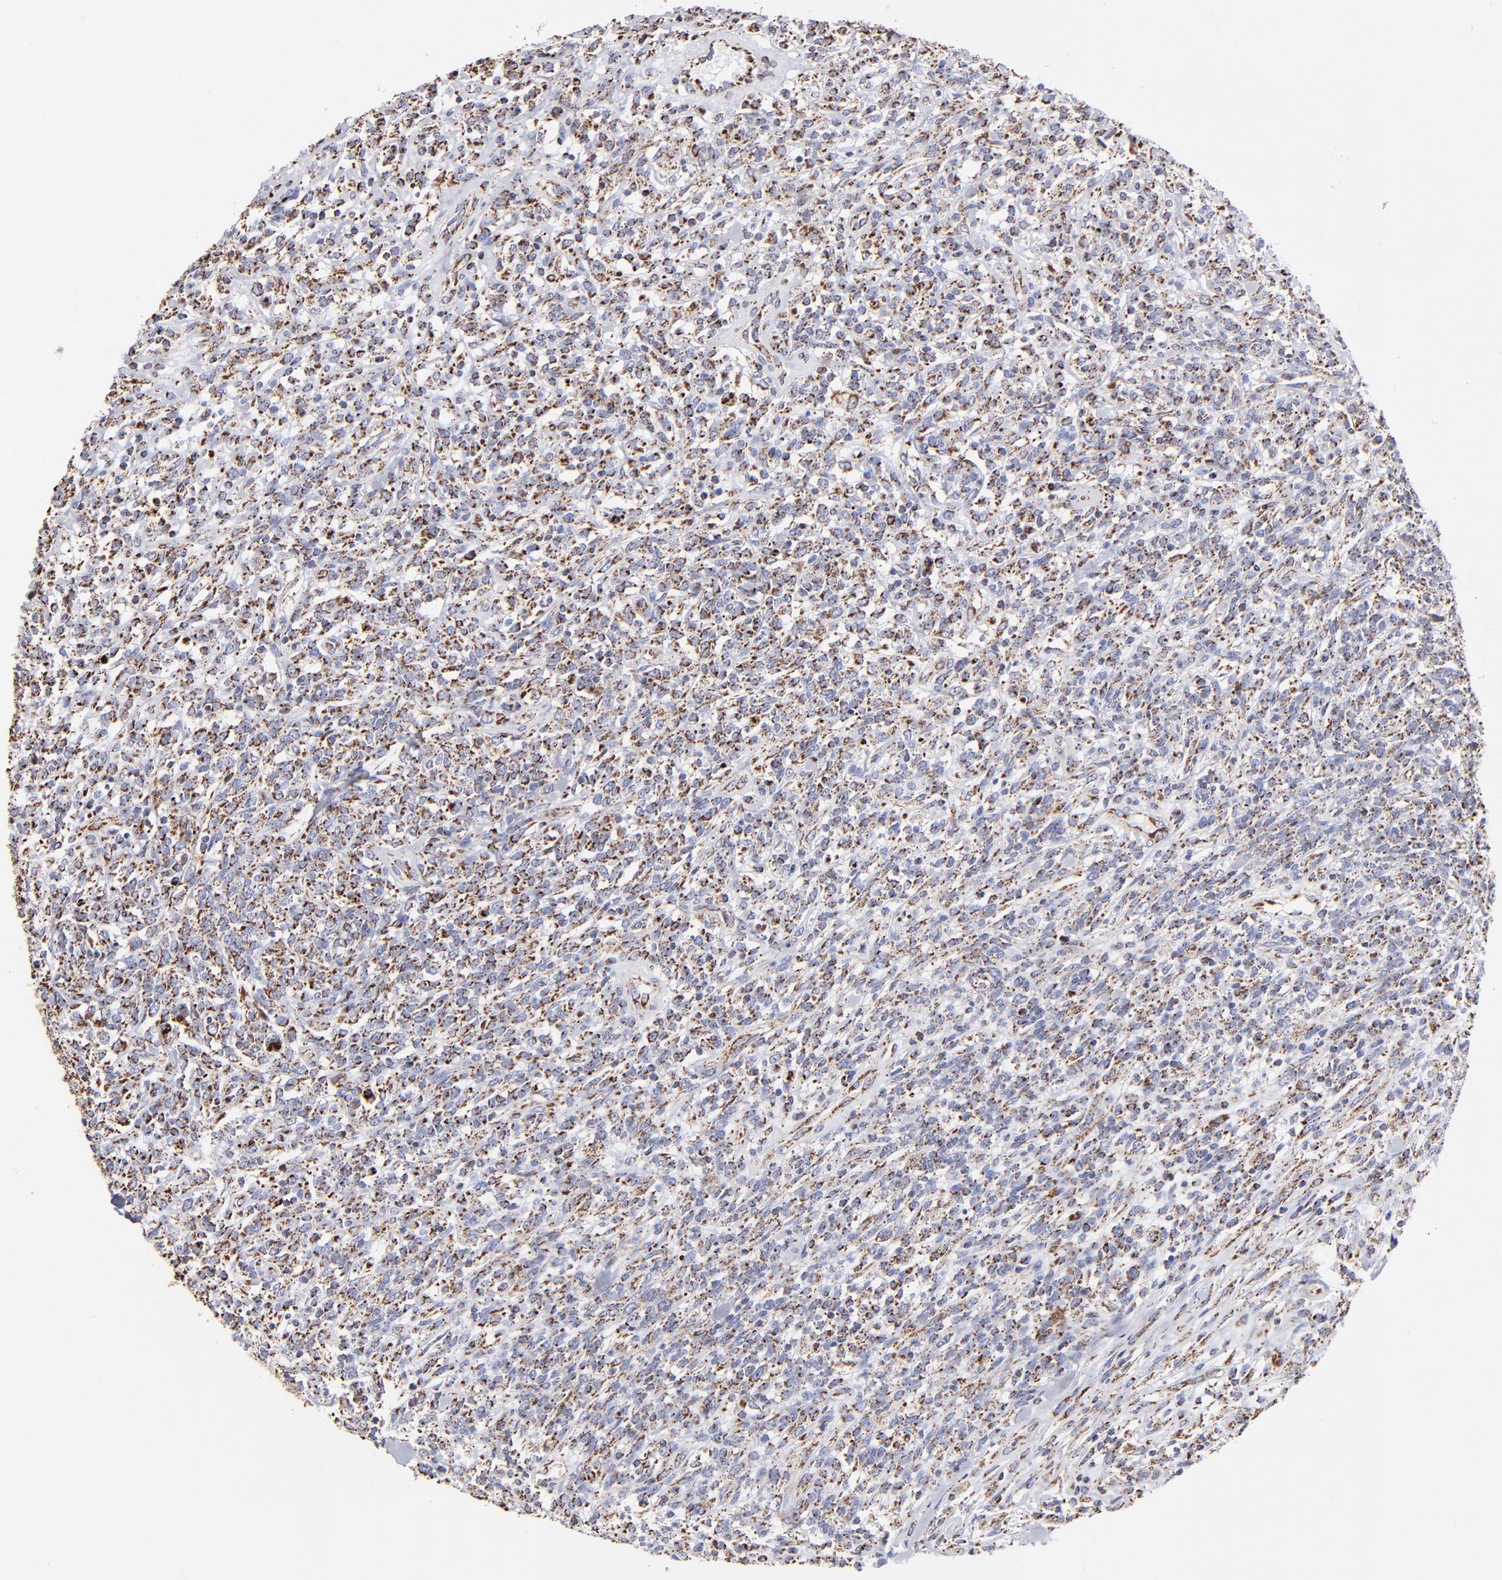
{"staining": {"intensity": "strong", "quantity": "25%-75%", "location": "cytoplasmic/membranous"}, "tissue": "lymphoma", "cell_type": "Tumor cells", "image_type": "cancer", "snomed": [{"axis": "morphology", "description": "Malignant lymphoma, non-Hodgkin's type, High grade"}, {"axis": "topography", "description": "Lymph node"}], "caption": "An IHC micrograph of tumor tissue is shown. Protein staining in brown shows strong cytoplasmic/membranous positivity in lymphoma within tumor cells. Using DAB (brown) and hematoxylin (blue) stains, captured at high magnification using brightfield microscopy.", "gene": "PHB1", "patient": {"sex": "female", "age": 73}}